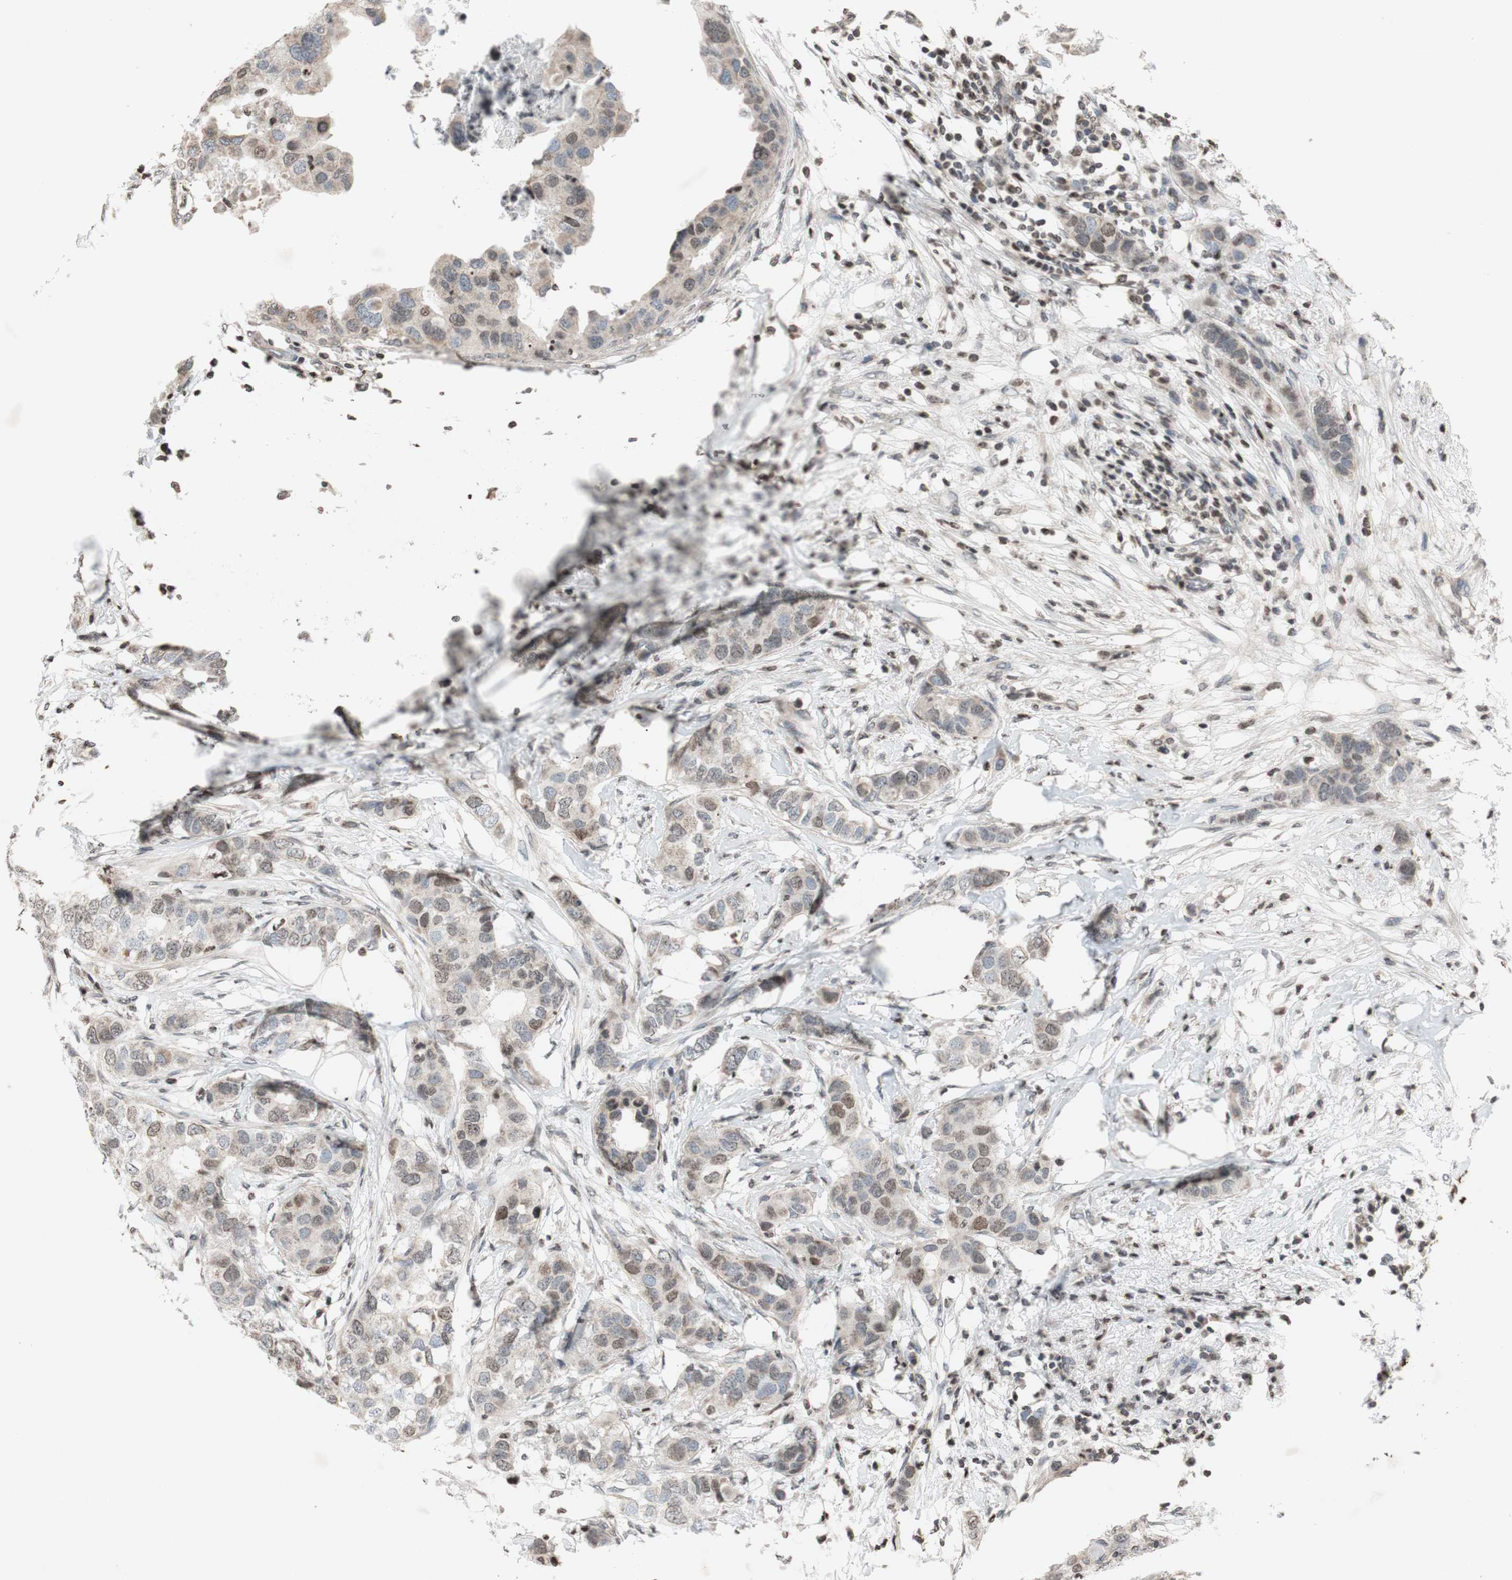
{"staining": {"intensity": "weak", "quantity": "<25%", "location": "cytoplasmic/membranous,nuclear"}, "tissue": "breast cancer", "cell_type": "Tumor cells", "image_type": "cancer", "snomed": [{"axis": "morphology", "description": "Duct carcinoma"}, {"axis": "topography", "description": "Breast"}], "caption": "High power microscopy photomicrograph of an immunohistochemistry histopathology image of breast cancer (invasive ductal carcinoma), revealing no significant expression in tumor cells. The staining is performed using DAB brown chromogen with nuclei counter-stained in using hematoxylin.", "gene": "MCM6", "patient": {"sex": "female", "age": 50}}